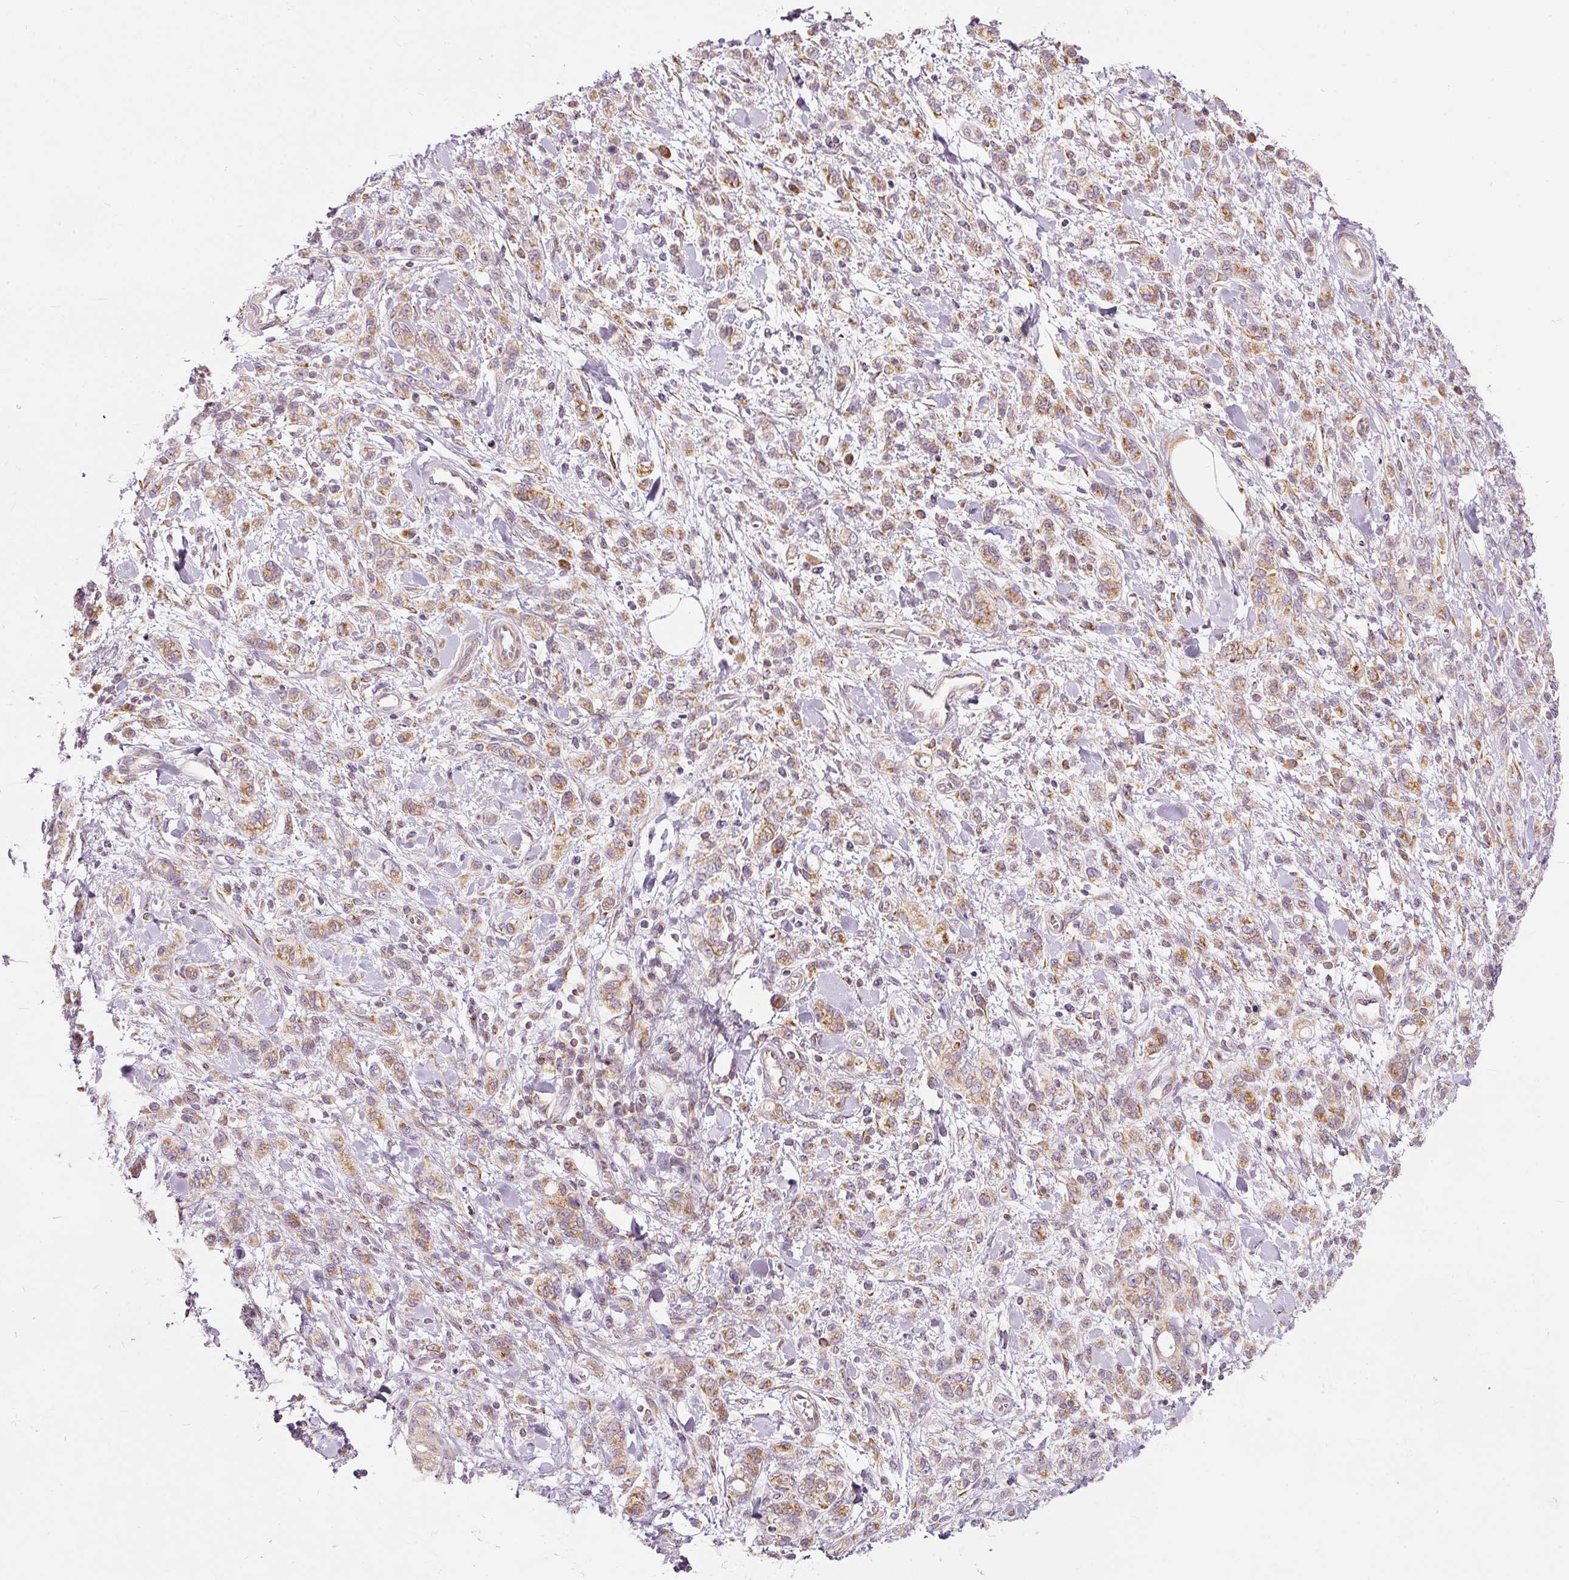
{"staining": {"intensity": "moderate", "quantity": ">75%", "location": "cytoplasmic/membranous"}, "tissue": "stomach cancer", "cell_type": "Tumor cells", "image_type": "cancer", "snomed": [{"axis": "morphology", "description": "Adenocarcinoma, NOS"}, {"axis": "topography", "description": "Stomach"}], "caption": "There is medium levels of moderate cytoplasmic/membranous staining in tumor cells of stomach cancer (adenocarcinoma), as demonstrated by immunohistochemical staining (brown color).", "gene": "SNAPC5", "patient": {"sex": "male", "age": 77}}